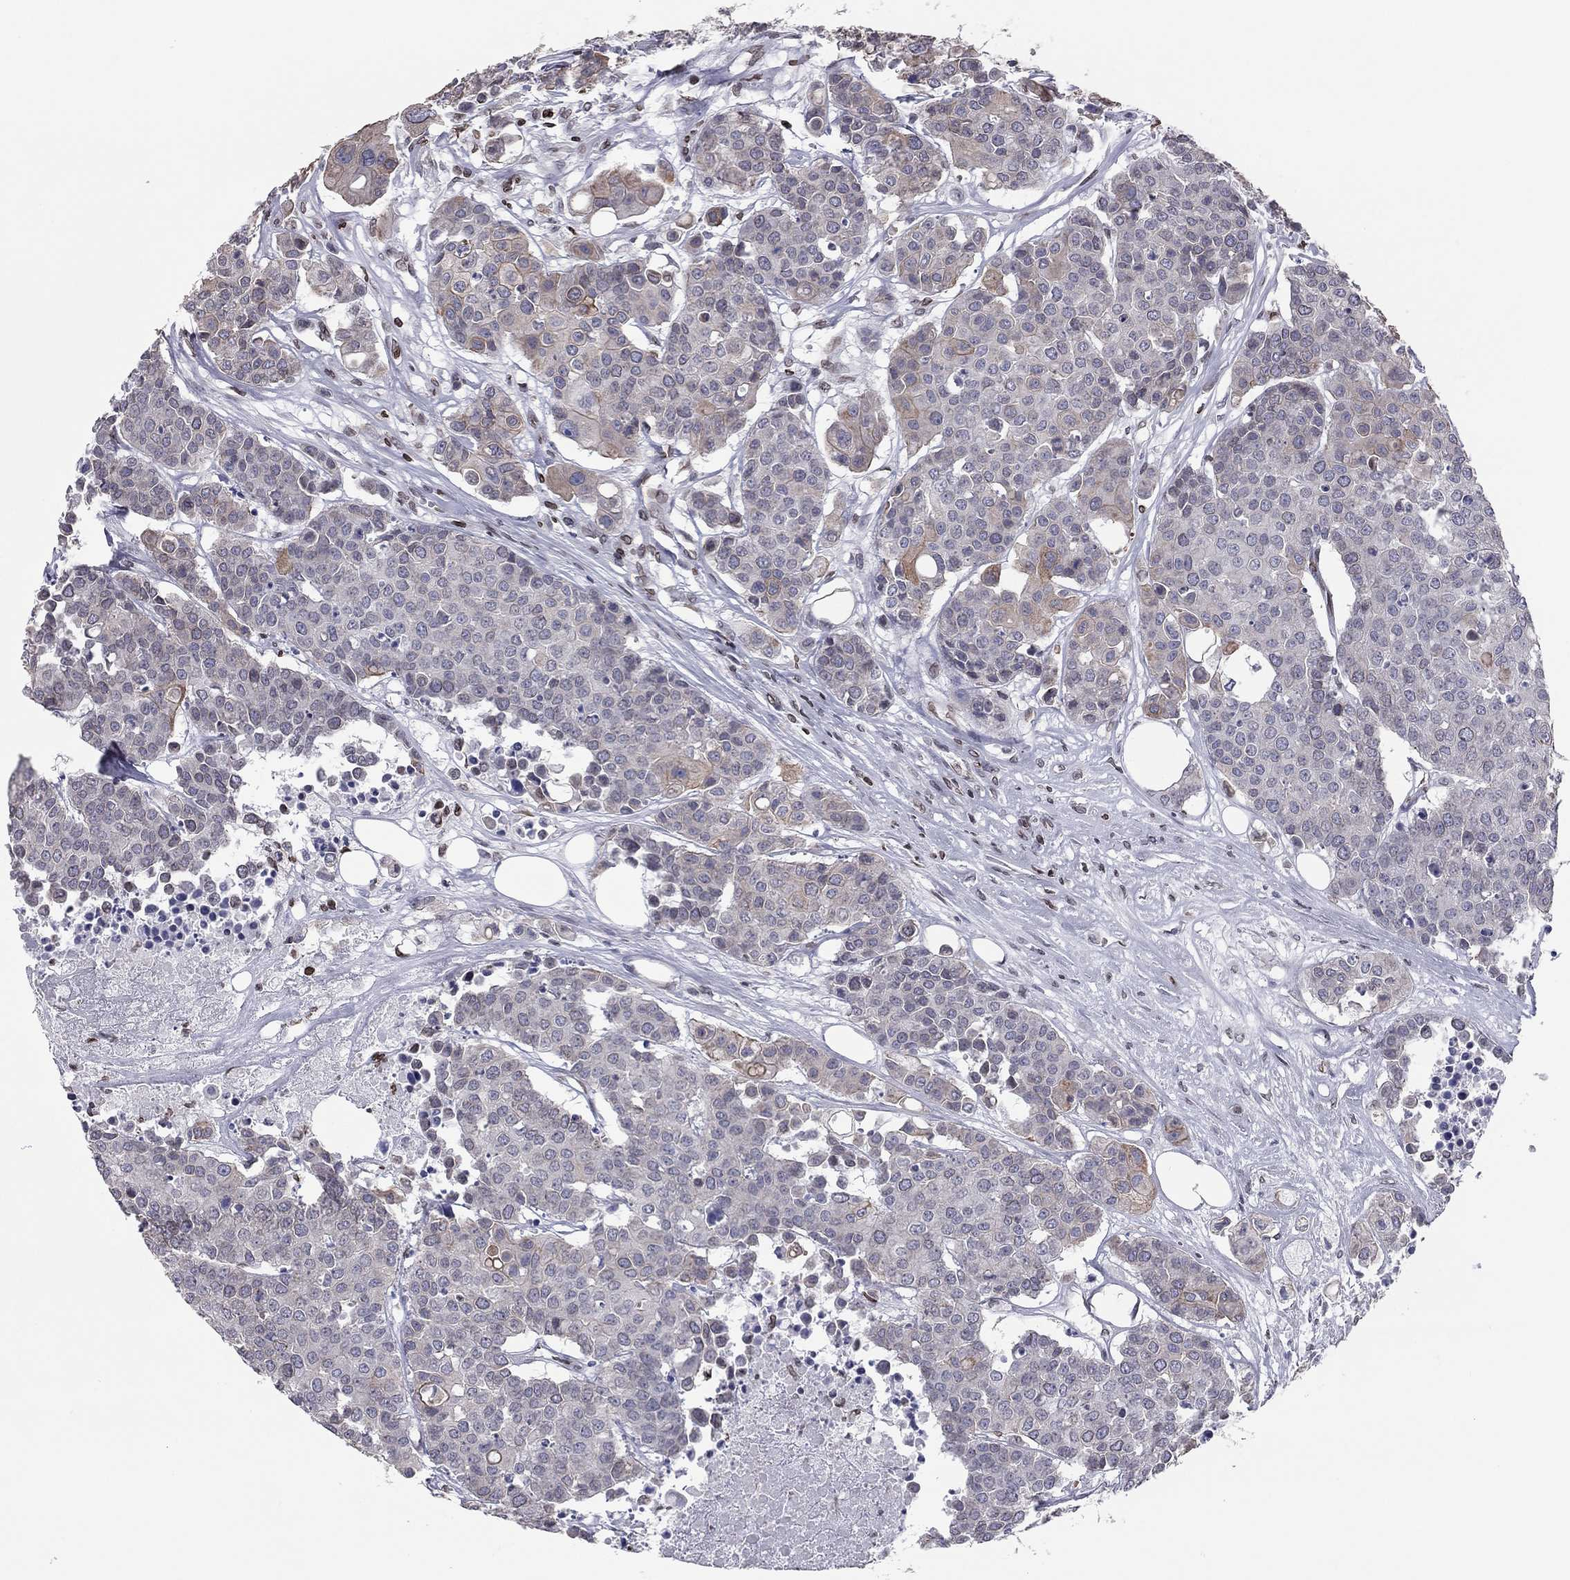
{"staining": {"intensity": "weak", "quantity": "<25%", "location": "cytoplasmic/membranous"}, "tissue": "carcinoid", "cell_type": "Tumor cells", "image_type": "cancer", "snomed": [{"axis": "morphology", "description": "Carcinoid, malignant, NOS"}, {"axis": "topography", "description": "Colon"}], "caption": "Immunohistochemical staining of carcinoid (malignant) reveals no significant staining in tumor cells.", "gene": "ESPL1", "patient": {"sex": "male", "age": 81}}